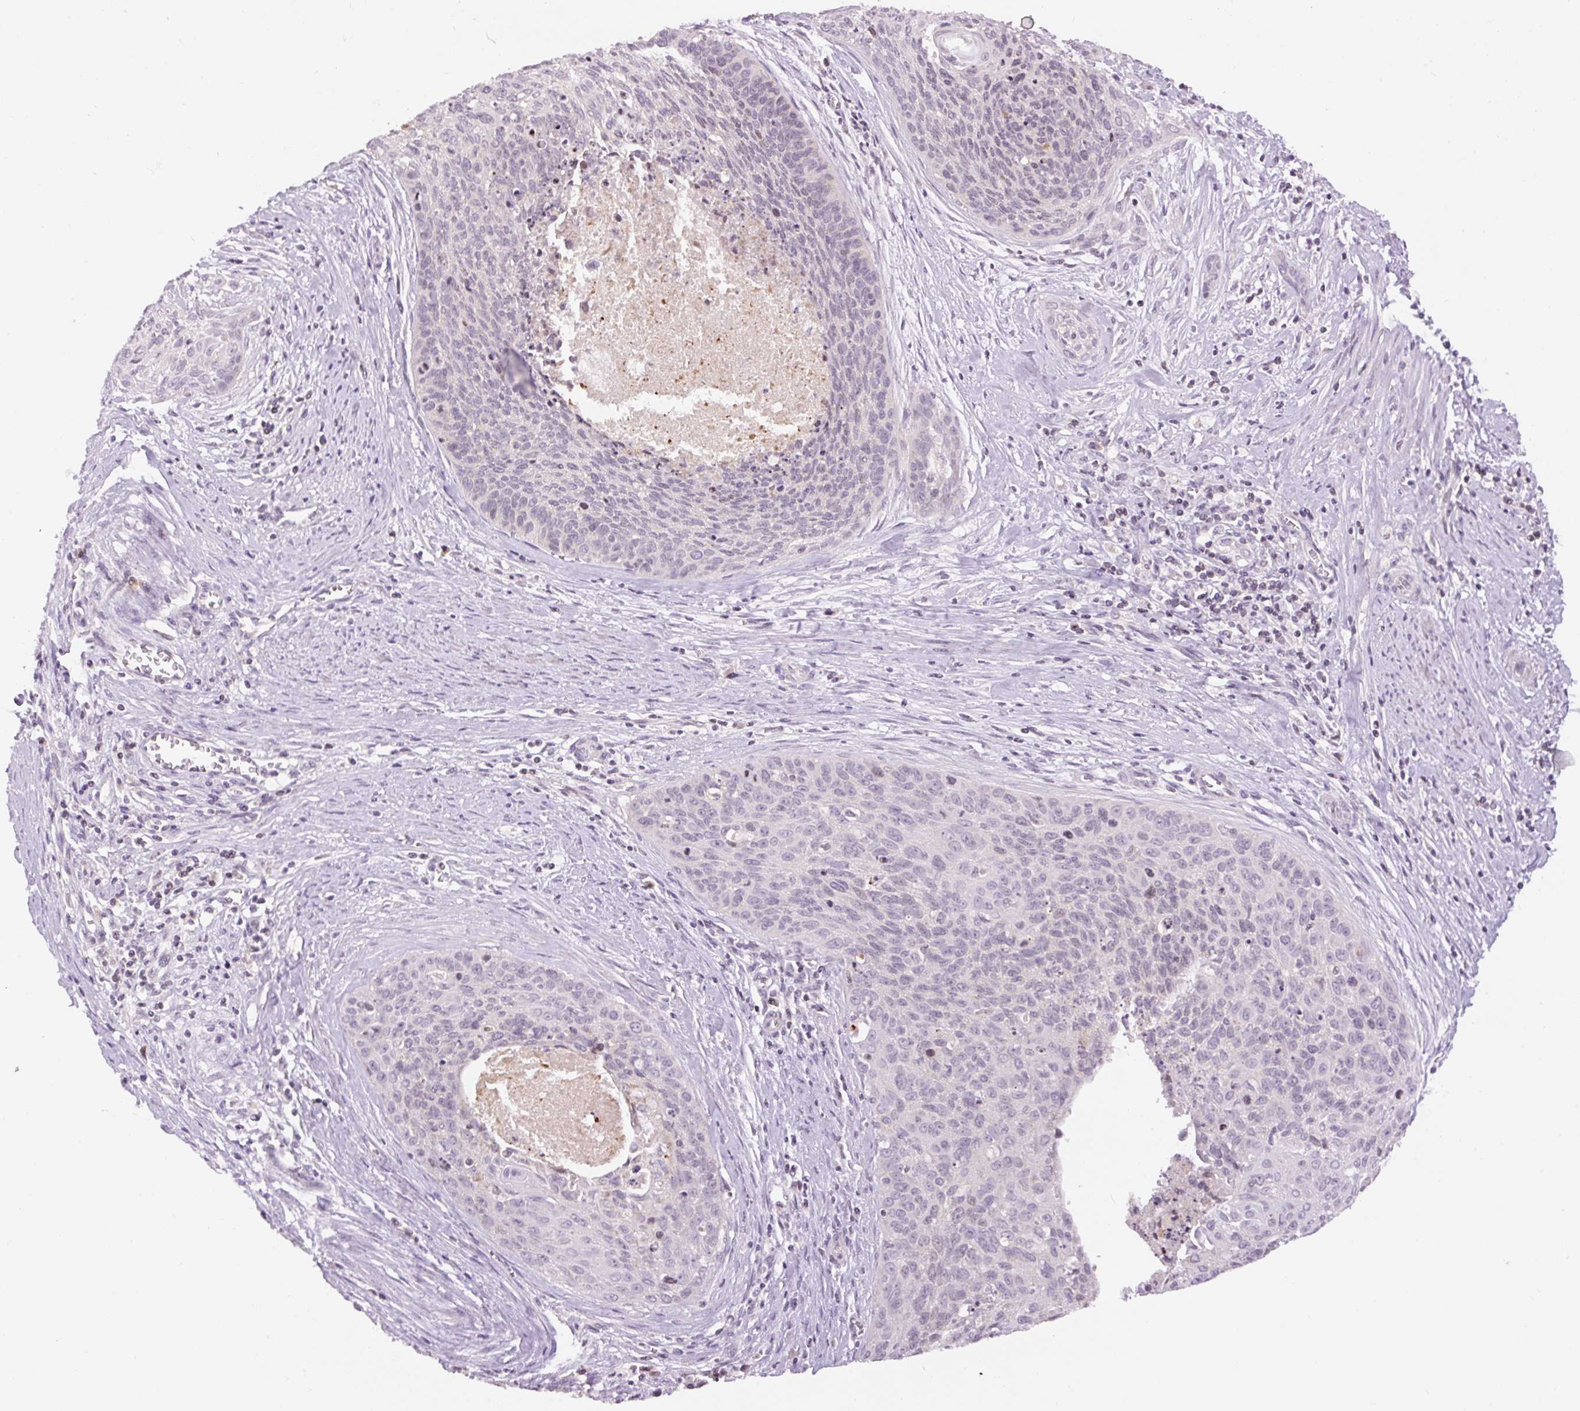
{"staining": {"intensity": "negative", "quantity": "none", "location": "none"}, "tissue": "cervical cancer", "cell_type": "Tumor cells", "image_type": "cancer", "snomed": [{"axis": "morphology", "description": "Squamous cell carcinoma, NOS"}, {"axis": "topography", "description": "Cervix"}], "caption": "This is an immunohistochemistry (IHC) image of human squamous cell carcinoma (cervical). There is no positivity in tumor cells.", "gene": "ABHD11", "patient": {"sex": "female", "age": 55}}